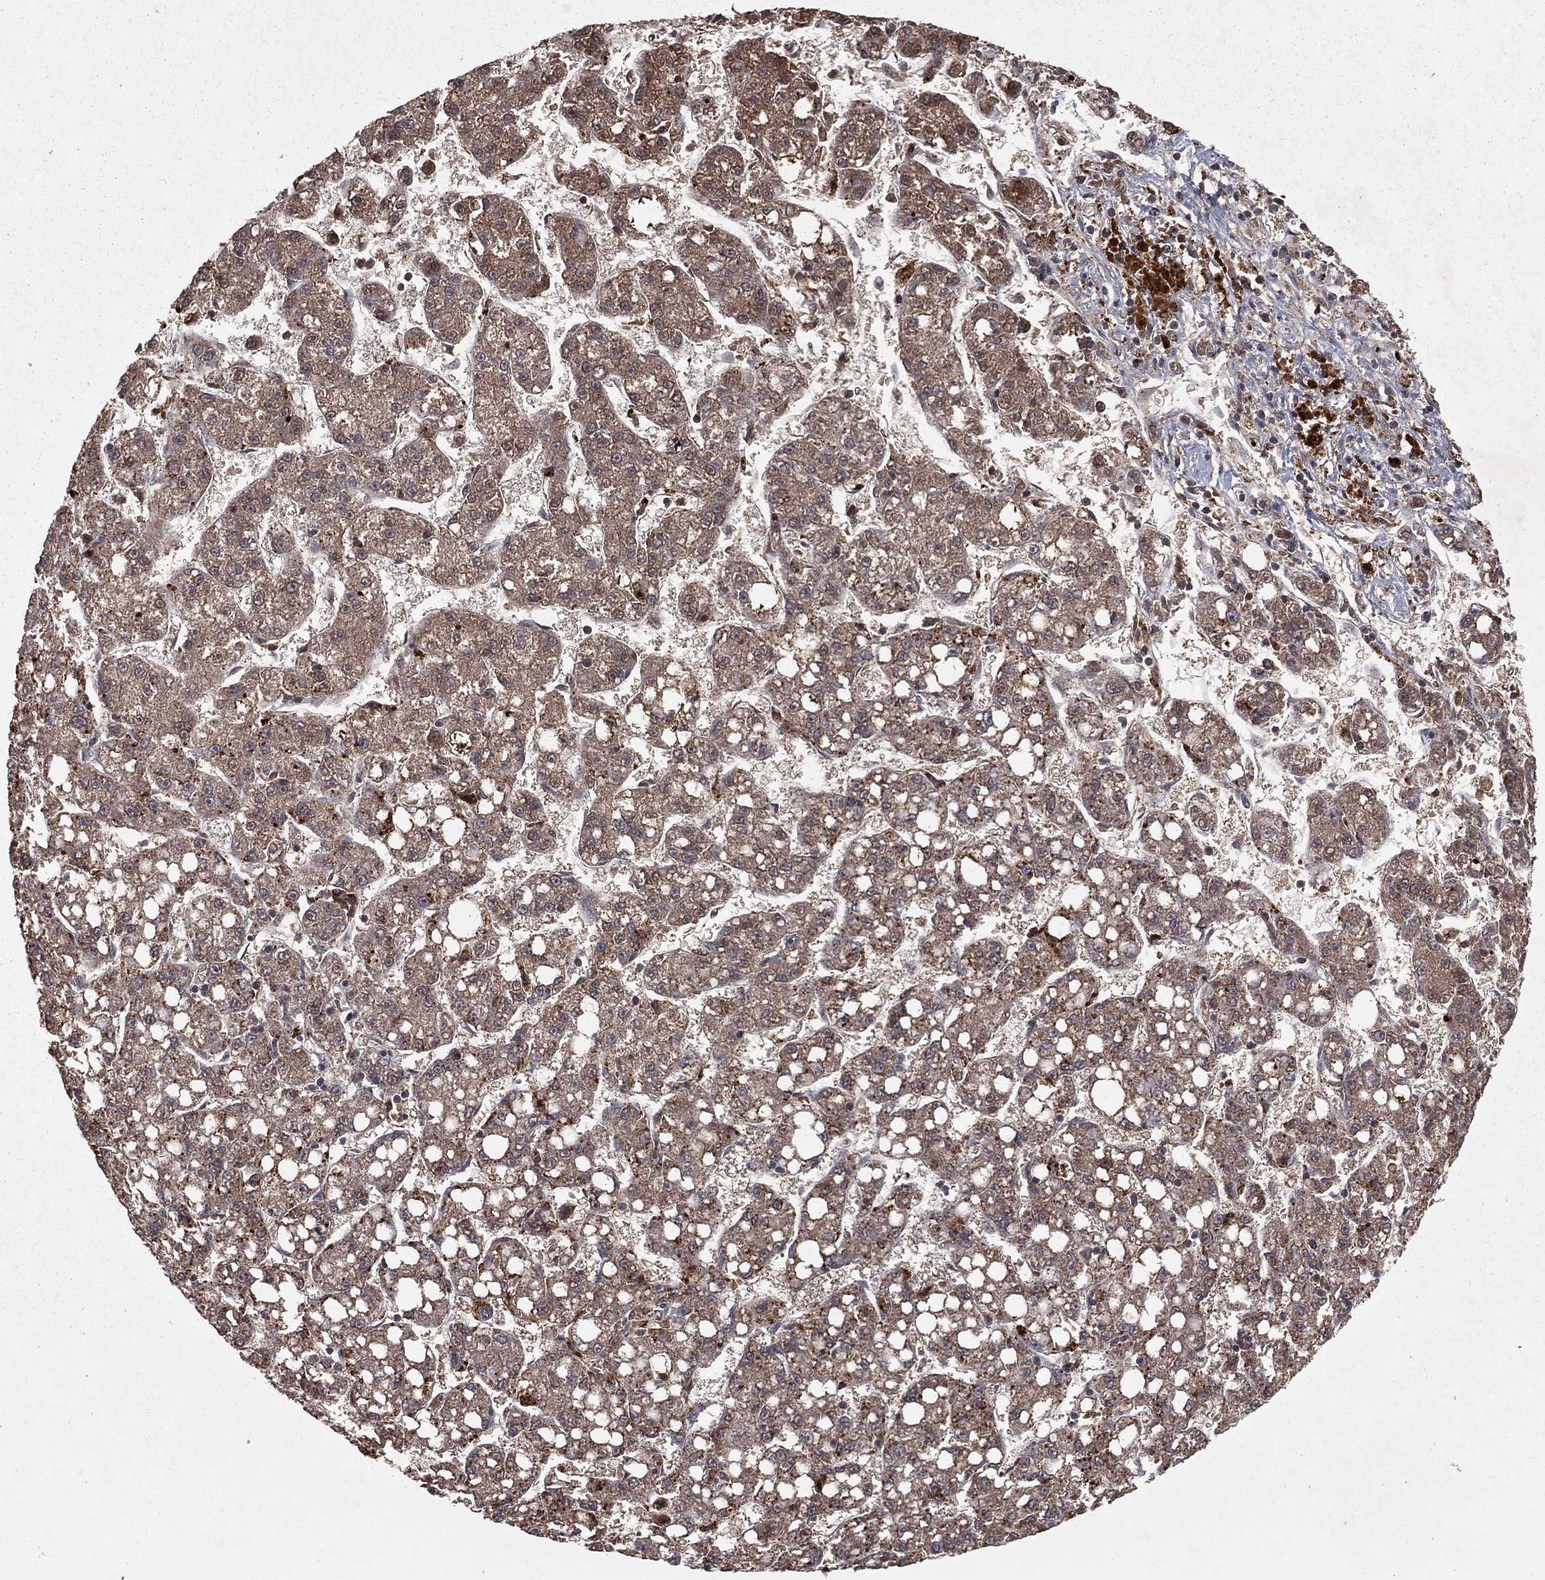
{"staining": {"intensity": "moderate", "quantity": "25%-75%", "location": "cytoplasmic/membranous"}, "tissue": "liver cancer", "cell_type": "Tumor cells", "image_type": "cancer", "snomed": [{"axis": "morphology", "description": "Carcinoma, Hepatocellular, NOS"}, {"axis": "topography", "description": "Liver"}], "caption": "Moderate cytoplasmic/membranous protein positivity is seen in approximately 25%-75% of tumor cells in liver cancer (hepatocellular carcinoma).", "gene": "ZDHHC15", "patient": {"sex": "female", "age": 65}}